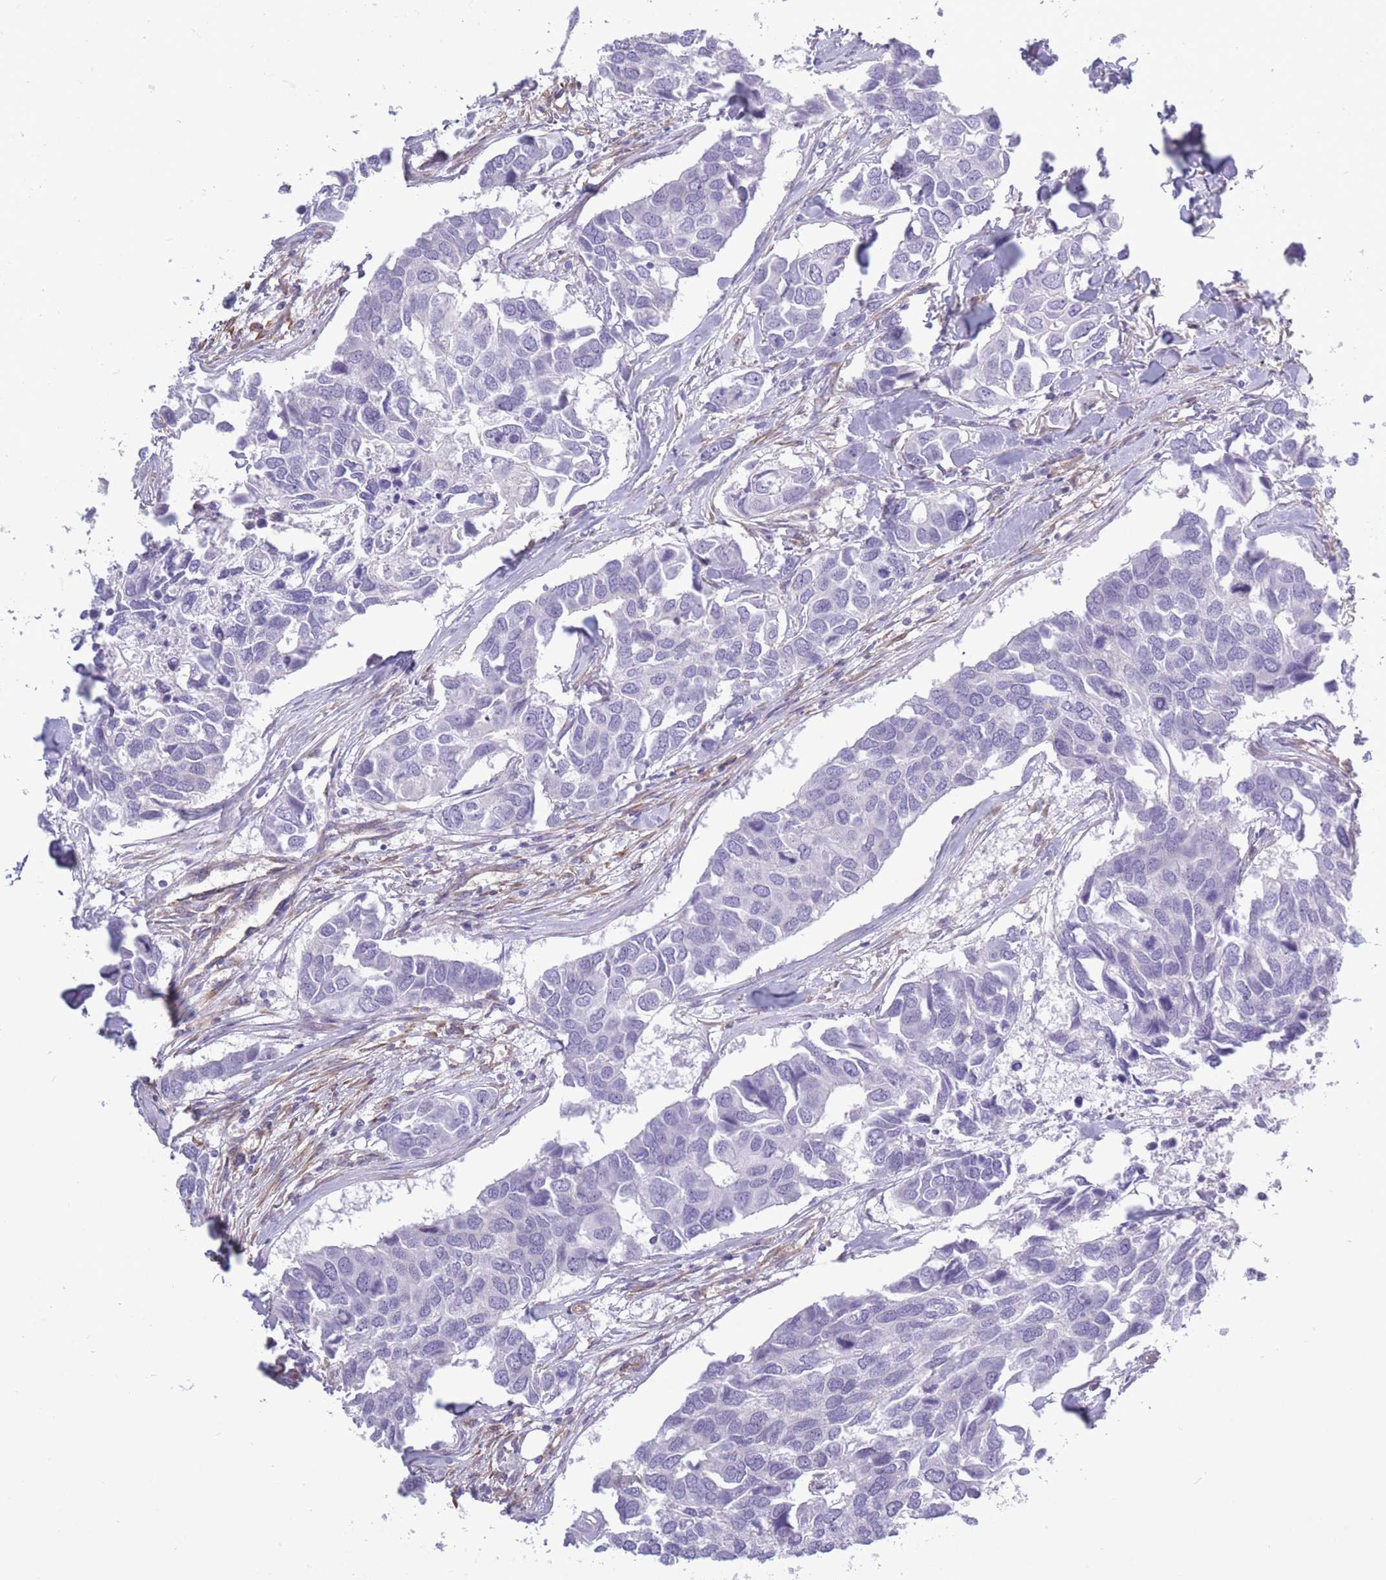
{"staining": {"intensity": "negative", "quantity": "none", "location": "none"}, "tissue": "breast cancer", "cell_type": "Tumor cells", "image_type": "cancer", "snomed": [{"axis": "morphology", "description": "Duct carcinoma"}, {"axis": "topography", "description": "Breast"}], "caption": "Tumor cells are negative for protein expression in human breast cancer. The staining is performed using DAB brown chromogen with nuclei counter-stained in using hematoxylin.", "gene": "ADD1", "patient": {"sex": "female", "age": 83}}